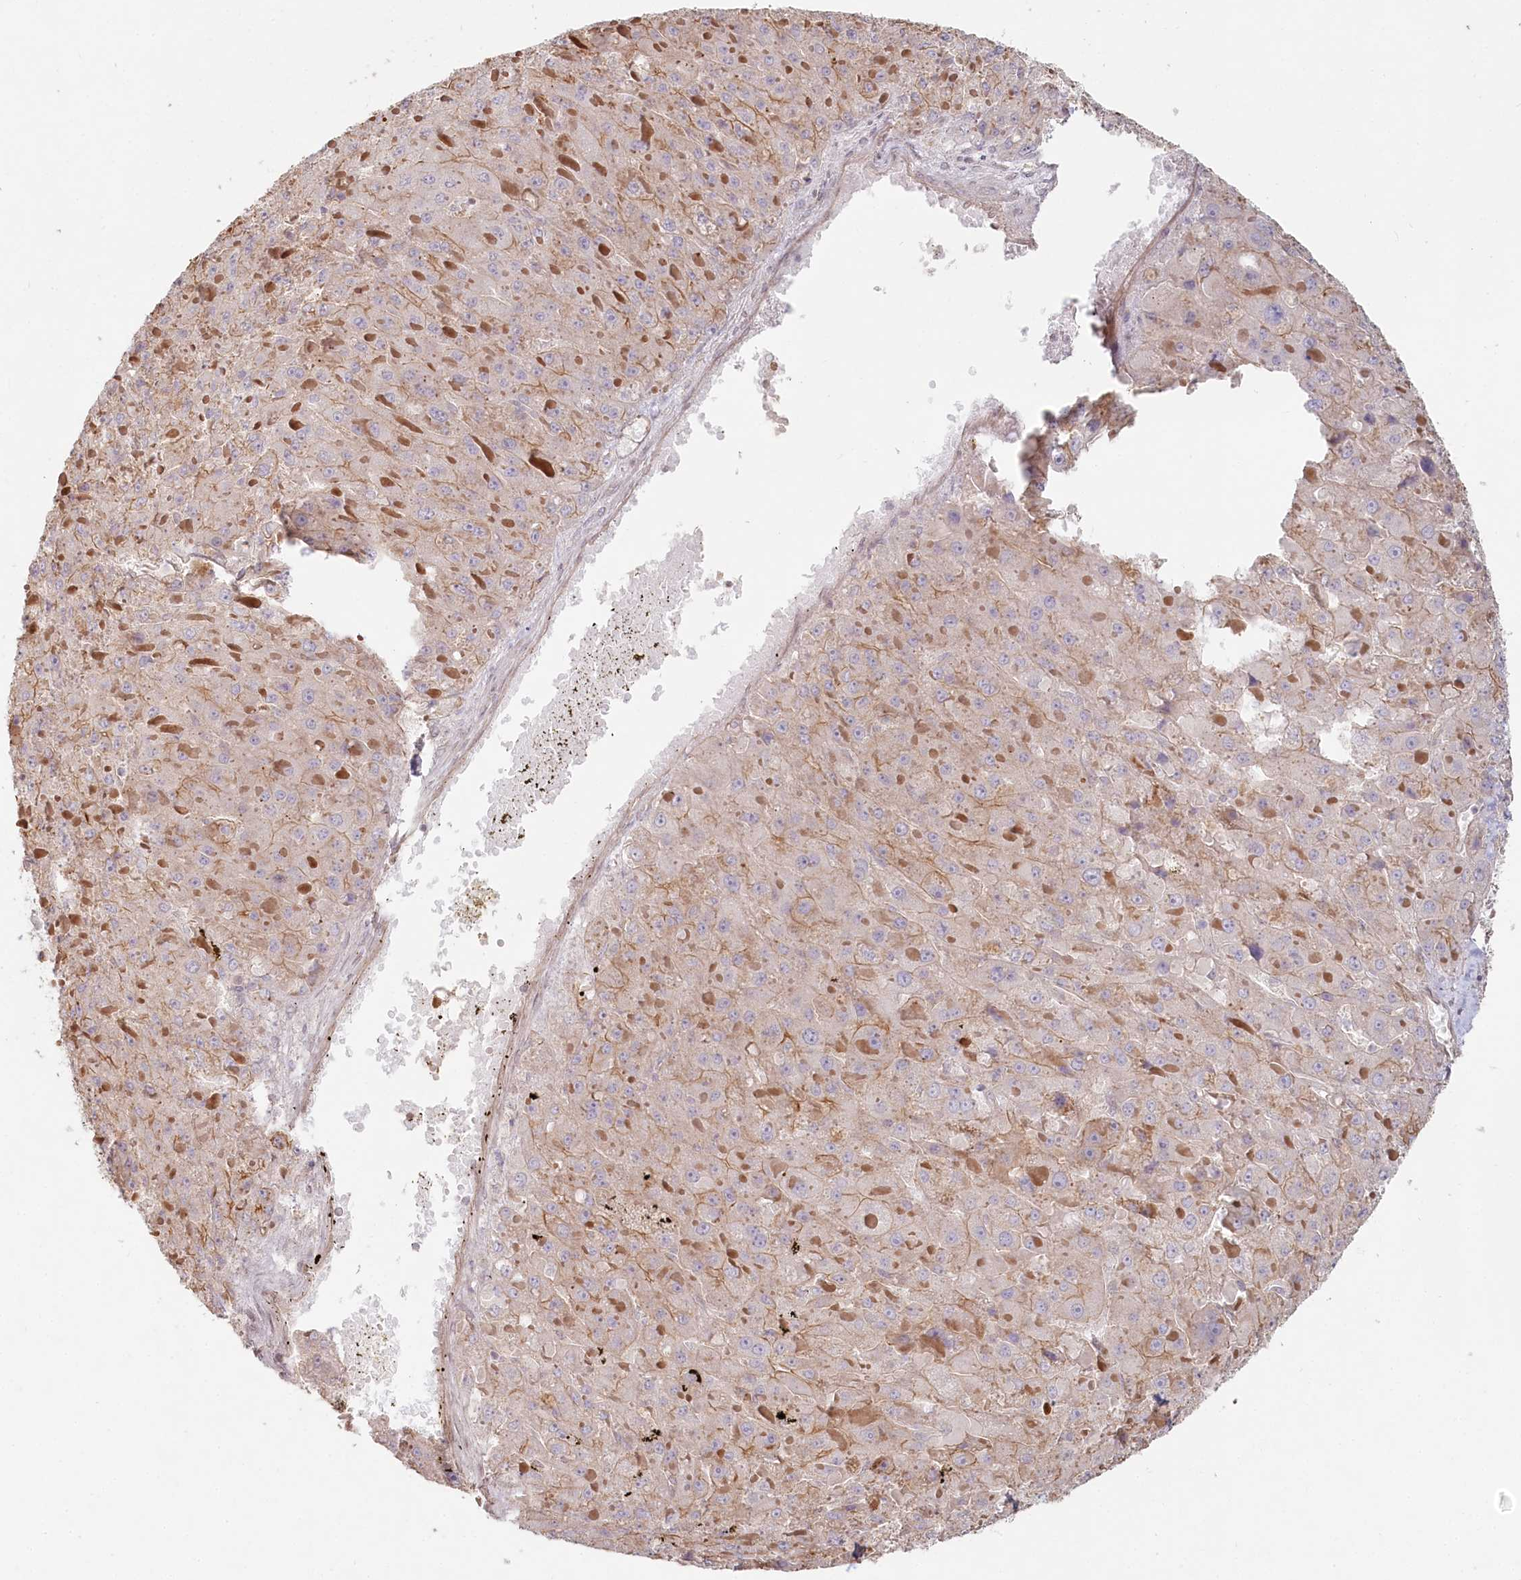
{"staining": {"intensity": "weak", "quantity": "25%-75%", "location": "cytoplasmic/membranous"}, "tissue": "liver cancer", "cell_type": "Tumor cells", "image_type": "cancer", "snomed": [{"axis": "morphology", "description": "Carcinoma, Hepatocellular, NOS"}, {"axis": "topography", "description": "Liver"}], "caption": "IHC (DAB (3,3'-diaminobenzidine)) staining of liver cancer reveals weak cytoplasmic/membranous protein staining in approximately 25%-75% of tumor cells.", "gene": "TCHP", "patient": {"sex": "female", "age": 73}}